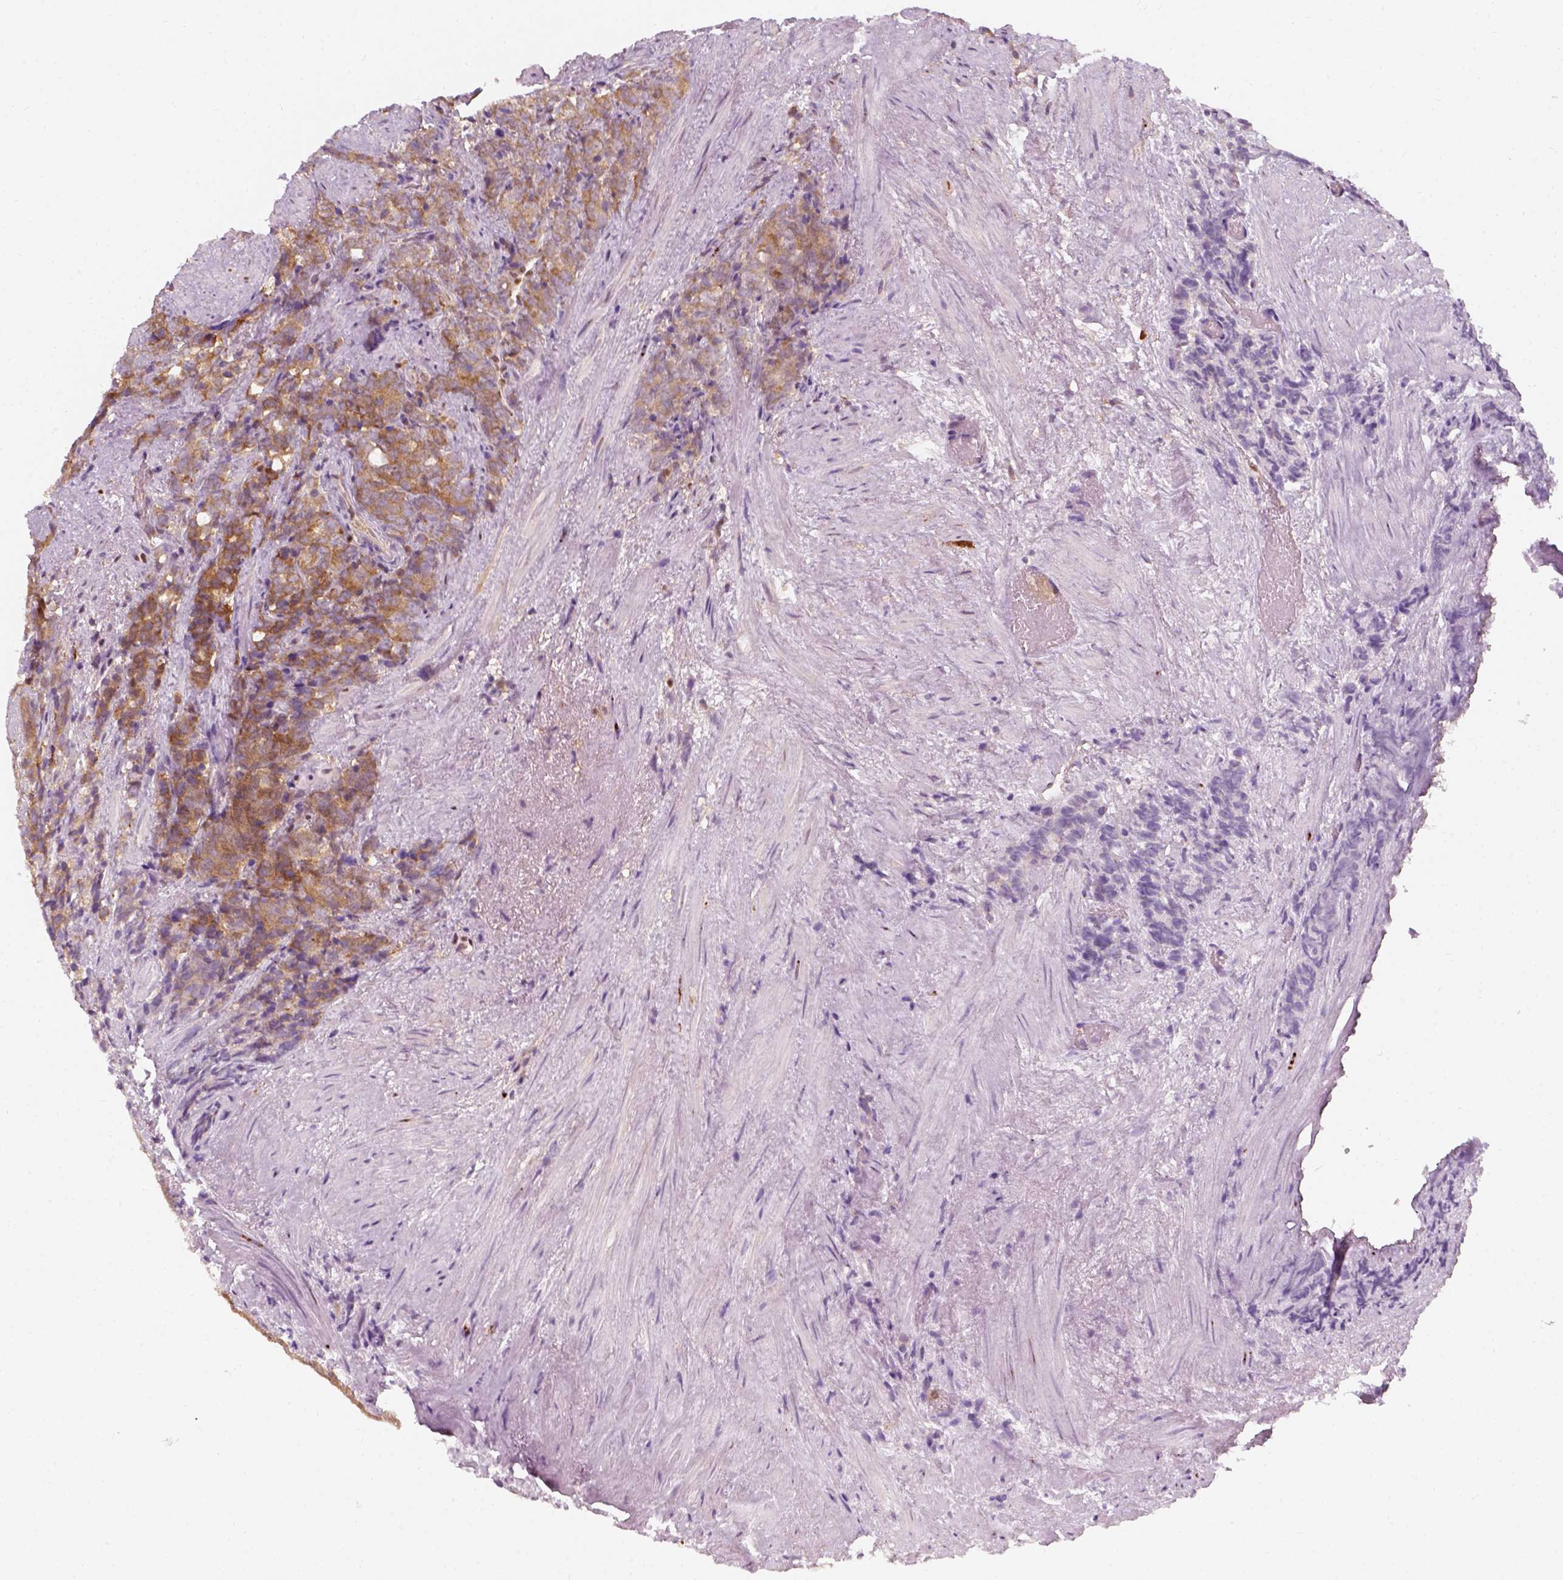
{"staining": {"intensity": "moderate", "quantity": ">75%", "location": "cytoplasmic/membranous"}, "tissue": "prostate cancer", "cell_type": "Tumor cells", "image_type": "cancer", "snomed": [{"axis": "morphology", "description": "Adenocarcinoma, High grade"}, {"axis": "topography", "description": "Prostate"}], "caption": "A photomicrograph of prostate high-grade adenocarcinoma stained for a protein displays moderate cytoplasmic/membranous brown staining in tumor cells.", "gene": "SQSTM1", "patient": {"sex": "male", "age": 84}}